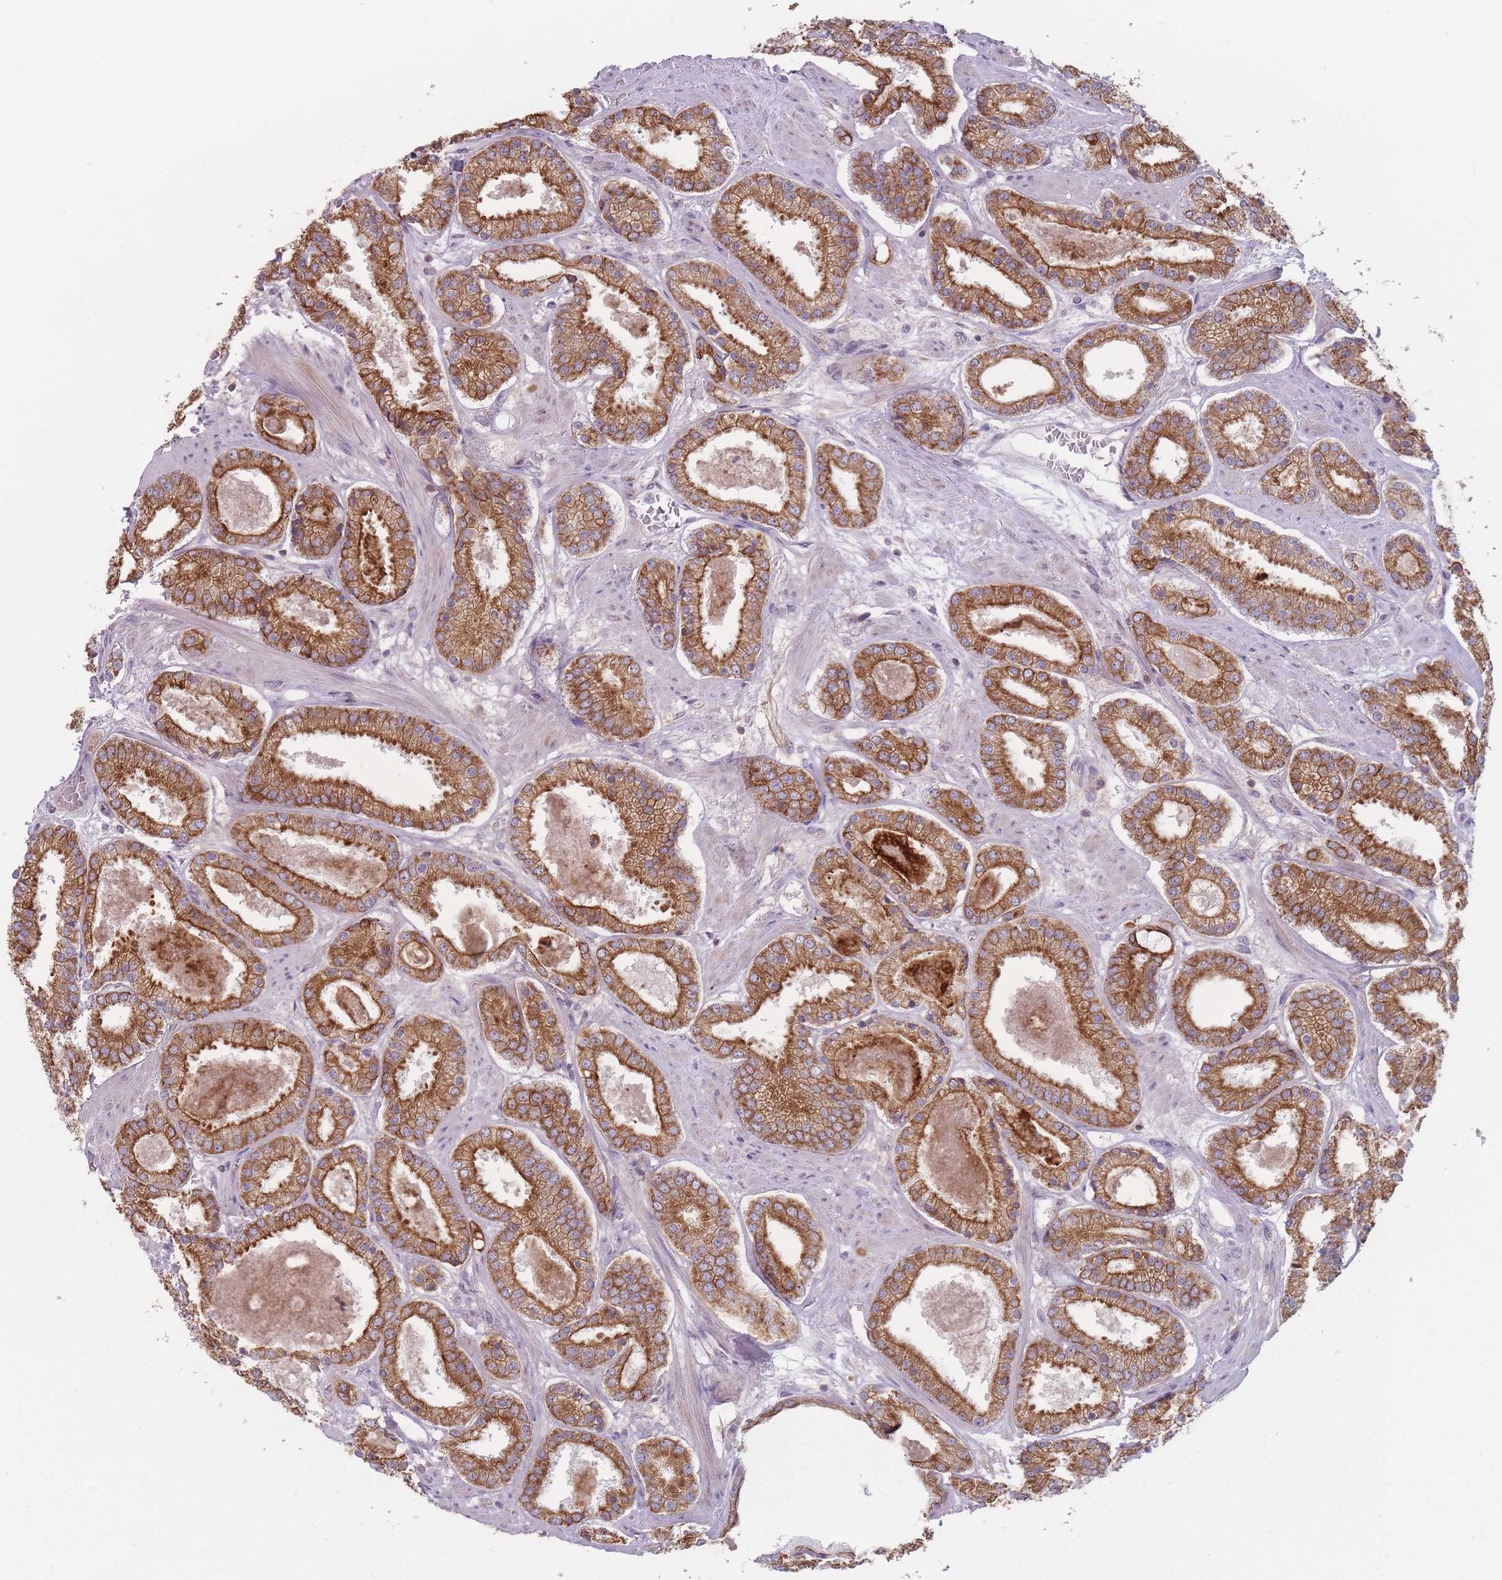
{"staining": {"intensity": "moderate", "quantity": ">75%", "location": "cytoplasmic/membranous"}, "tissue": "prostate cancer", "cell_type": "Tumor cells", "image_type": "cancer", "snomed": [{"axis": "morphology", "description": "Adenocarcinoma, High grade"}, {"axis": "topography", "description": "Prostate"}], "caption": "Human prostate cancer (adenocarcinoma (high-grade)) stained with a protein marker shows moderate staining in tumor cells.", "gene": "HSBP1L1", "patient": {"sex": "male", "age": 63}}